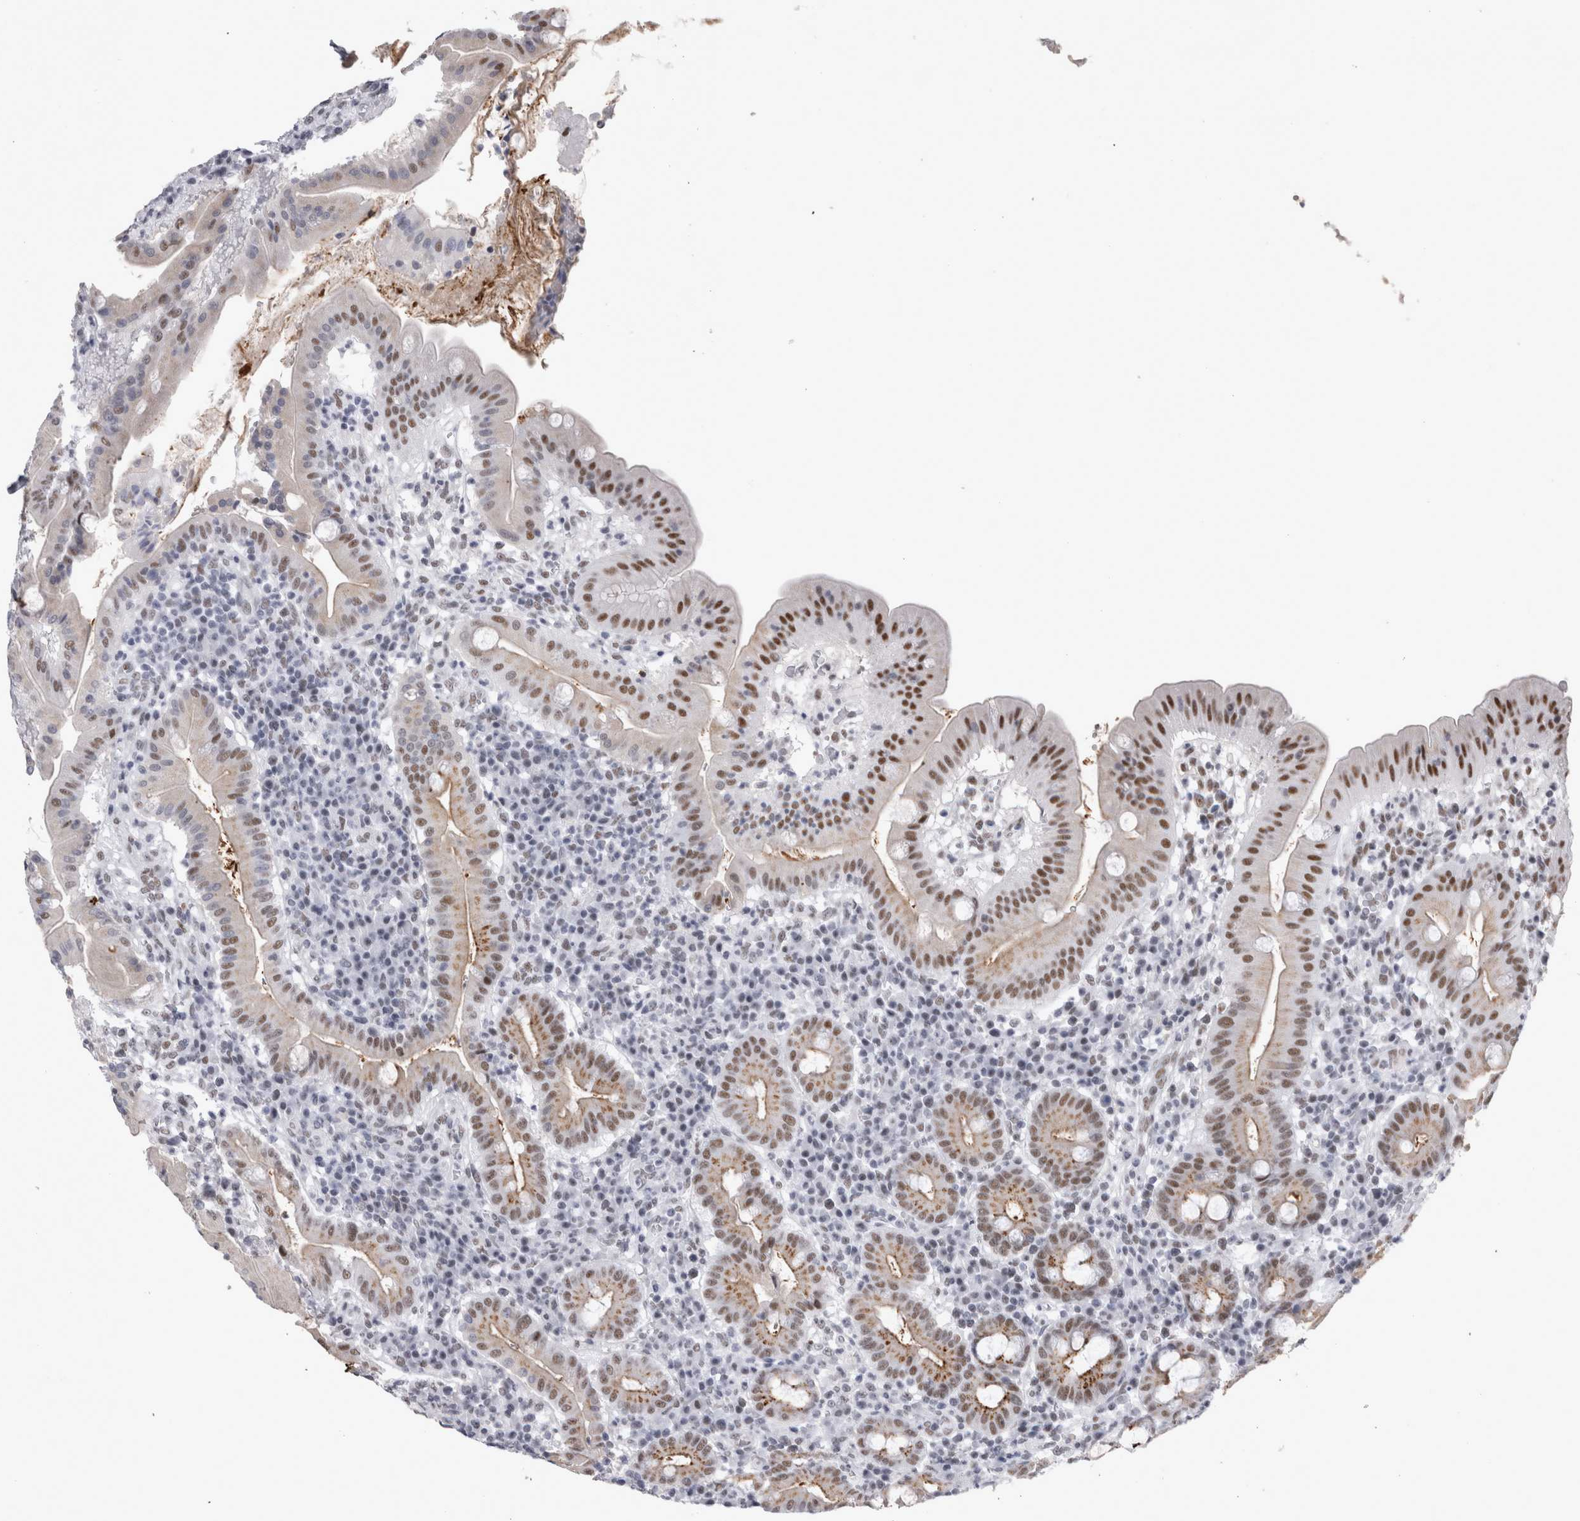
{"staining": {"intensity": "moderate", "quantity": "25%-75%", "location": "cytoplasmic/membranous,nuclear"}, "tissue": "duodenum", "cell_type": "Glandular cells", "image_type": "normal", "snomed": [{"axis": "morphology", "description": "Normal tissue, NOS"}, {"axis": "topography", "description": "Duodenum"}], "caption": "Glandular cells demonstrate medium levels of moderate cytoplasmic/membranous,nuclear staining in approximately 25%-75% of cells in benign duodenum.", "gene": "API5", "patient": {"sex": "male", "age": 50}}